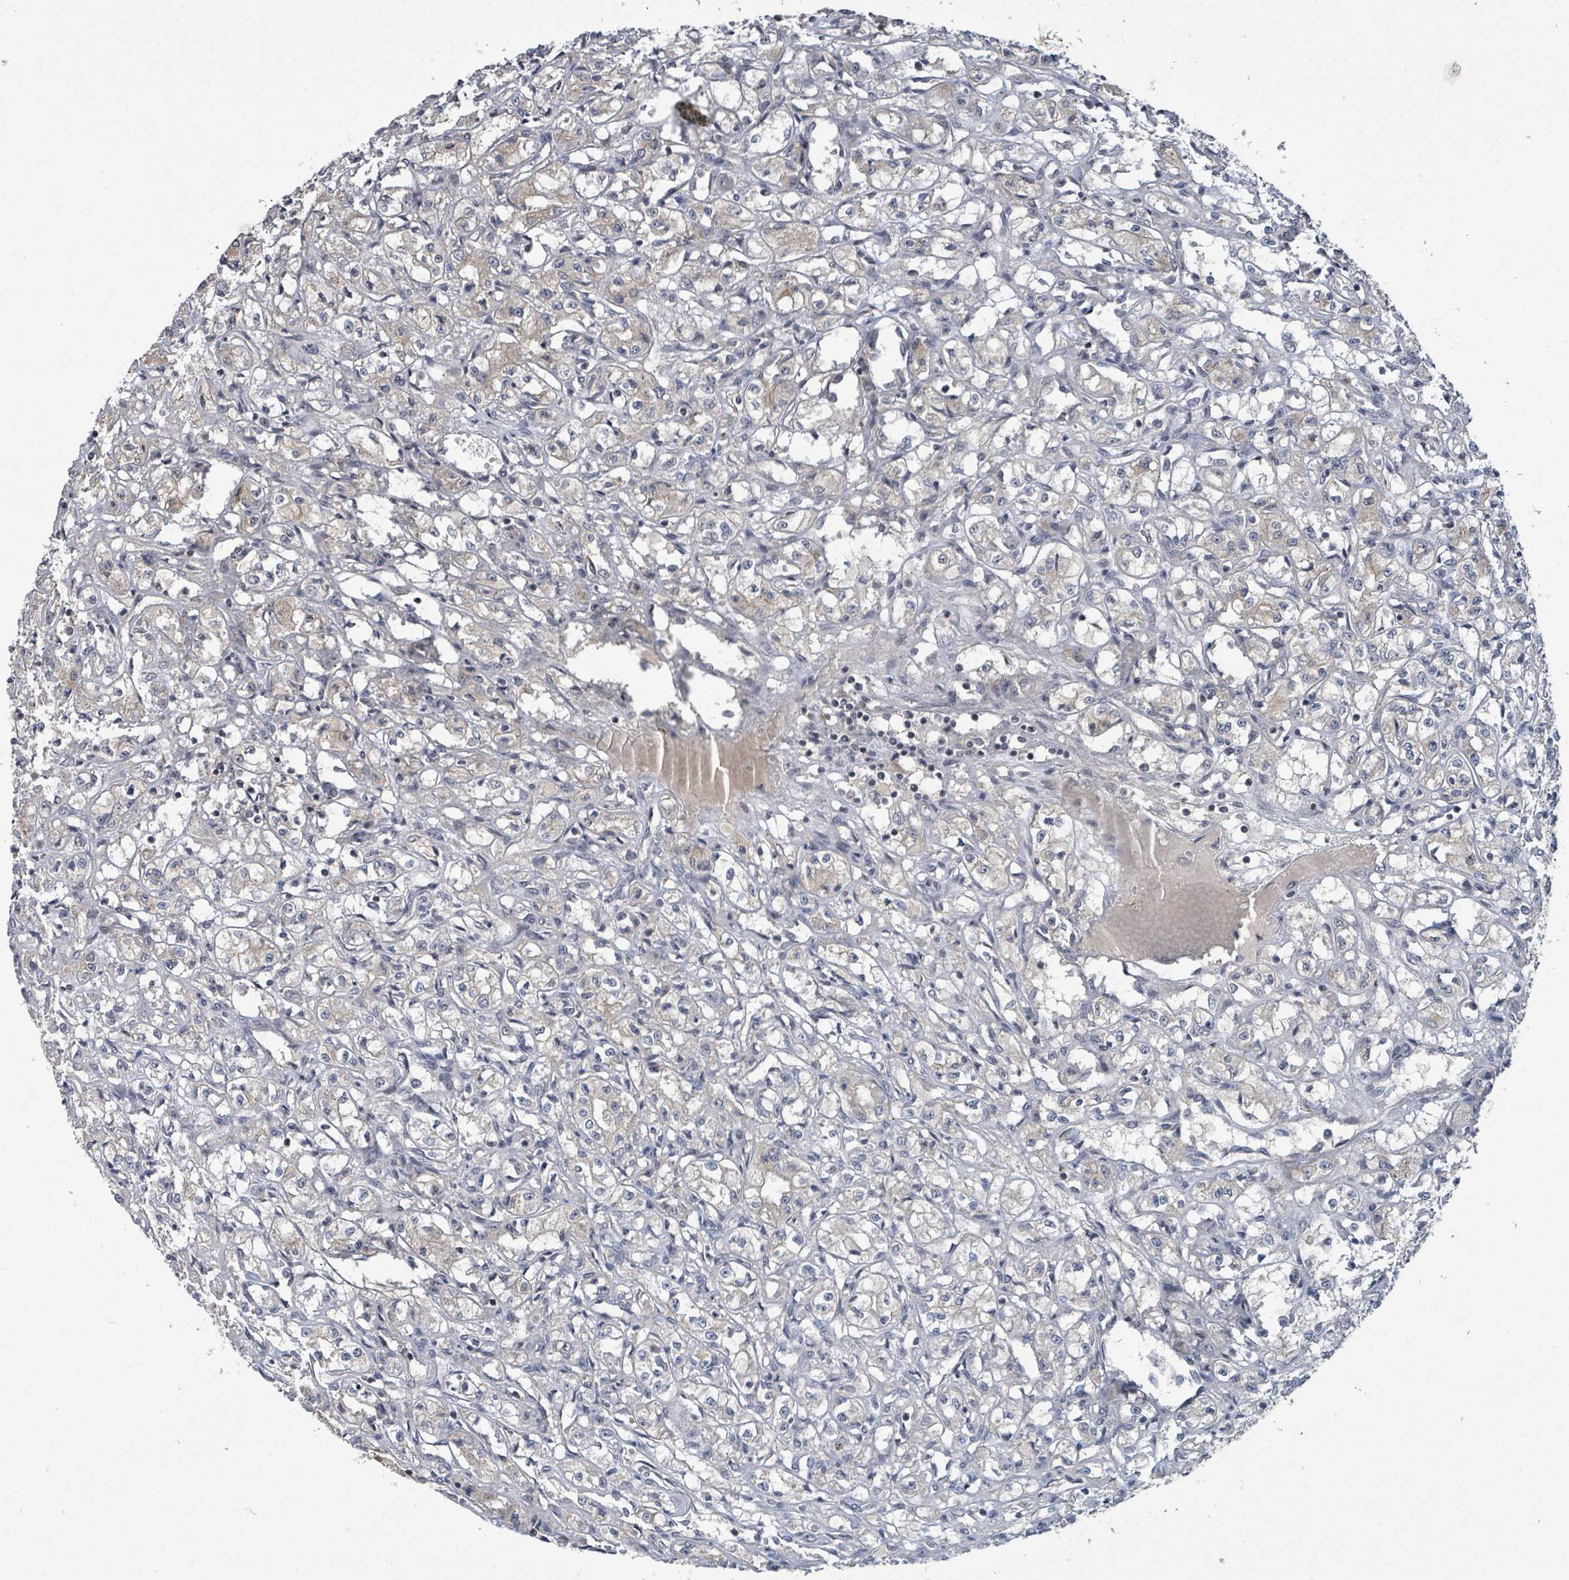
{"staining": {"intensity": "negative", "quantity": "none", "location": "none"}, "tissue": "renal cancer", "cell_type": "Tumor cells", "image_type": "cancer", "snomed": [{"axis": "morphology", "description": "Adenocarcinoma, NOS"}, {"axis": "topography", "description": "Kidney"}], "caption": "The histopathology image shows no significant staining in tumor cells of renal cancer (adenocarcinoma).", "gene": "ZBTB14", "patient": {"sex": "male", "age": 56}}